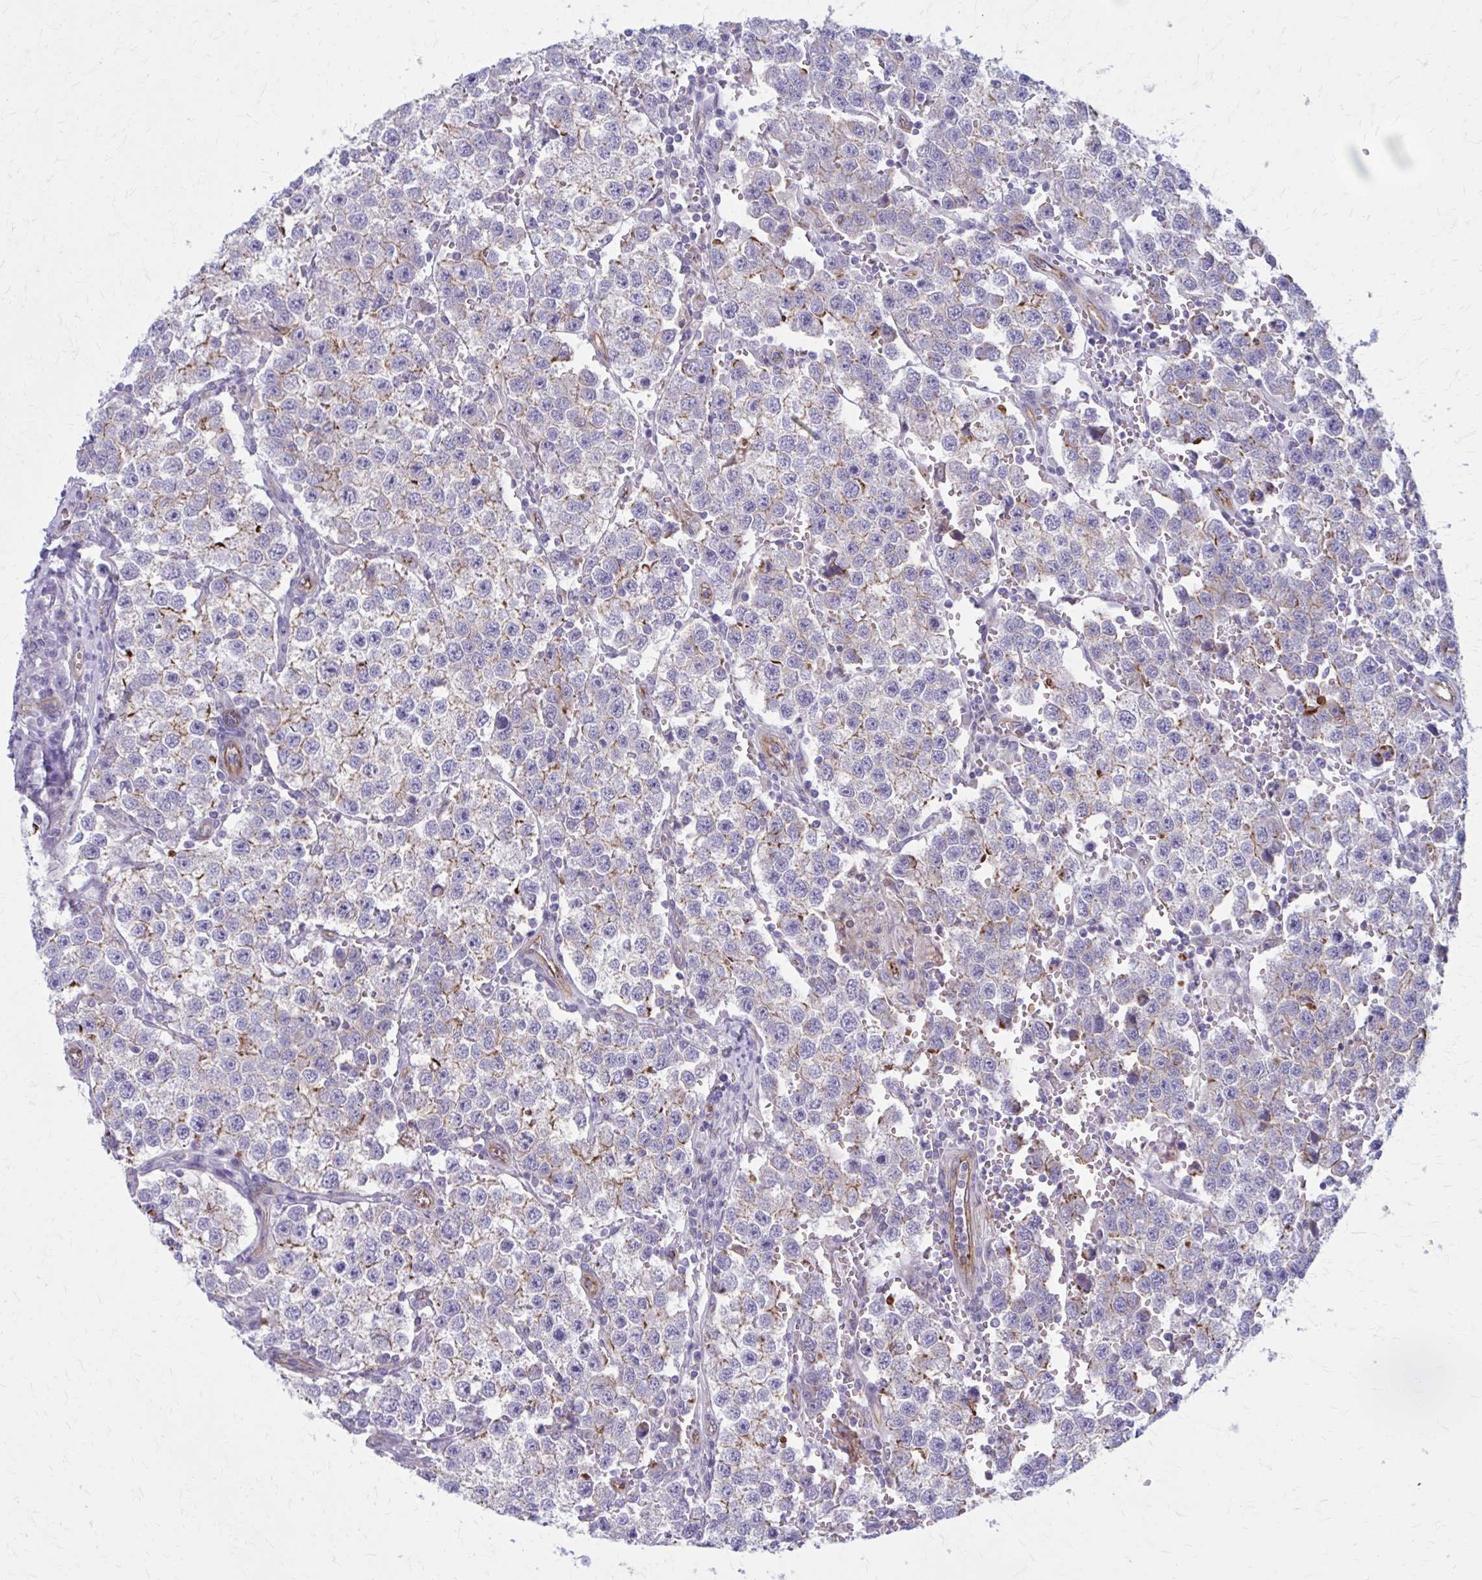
{"staining": {"intensity": "strong", "quantity": "<25%", "location": "cytoplasmic/membranous"}, "tissue": "testis cancer", "cell_type": "Tumor cells", "image_type": "cancer", "snomed": [{"axis": "morphology", "description": "Seminoma, NOS"}, {"axis": "topography", "description": "Testis"}], "caption": "High-magnification brightfield microscopy of testis seminoma stained with DAB (brown) and counterstained with hematoxylin (blue). tumor cells exhibit strong cytoplasmic/membranous expression is seen in about<25% of cells.", "gene": "ZDHHC7", "patient": {"sex": "male", "age": 37}}